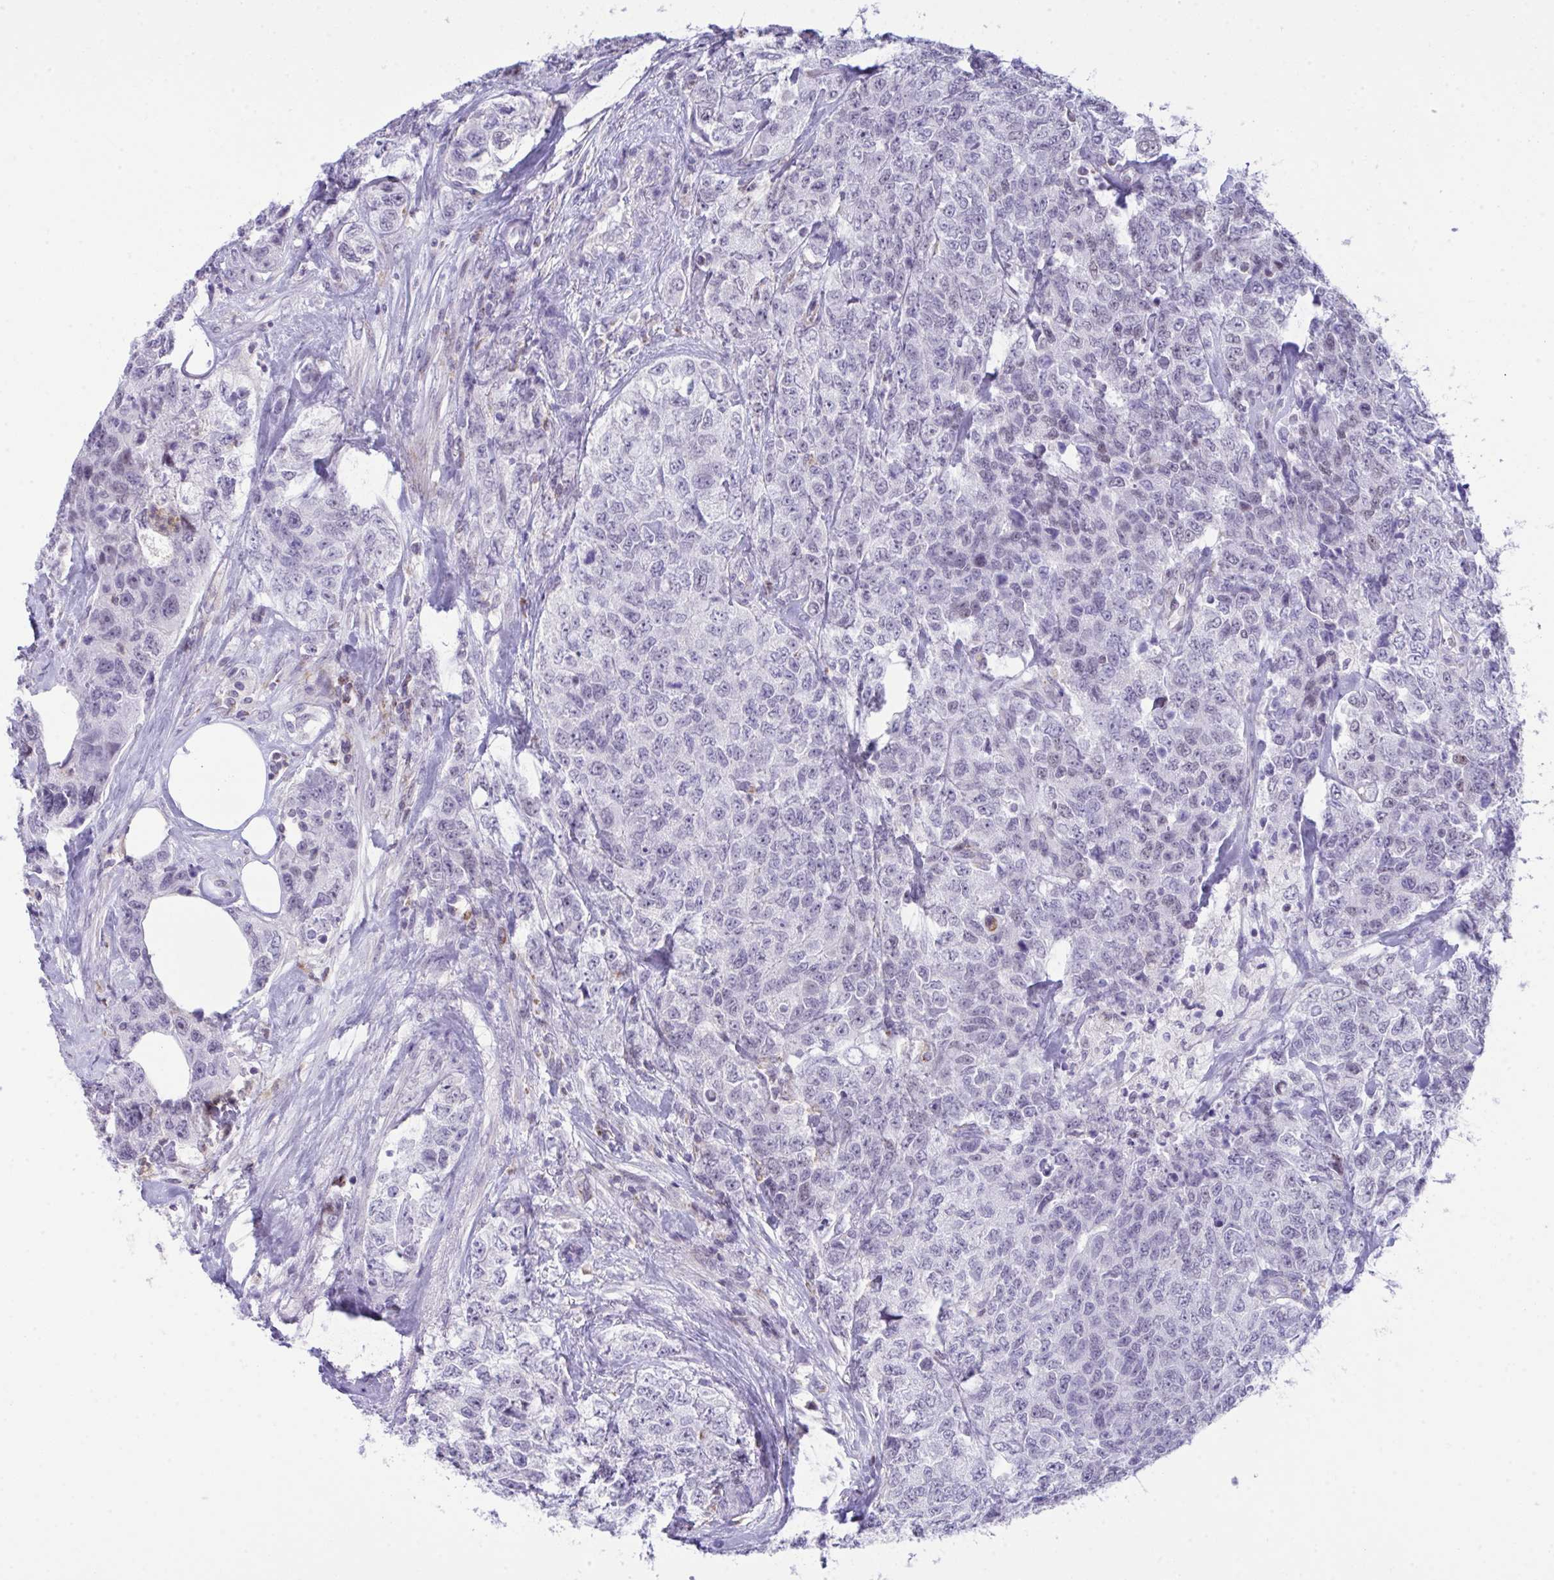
{"staining": {"intensity": "negative", "quantity": "none", "location": "none"}, "tissue": "urothelial cancer", "cell_type": "Tumor cells", "image_type": "cancer", "snomed": [{"axis": "morphology", "description": "Urothelial carcinoma, High grade"}, {"axis": "topography", "description": "Urinary bladder"}], "caption": "Image shows no significant protein positivity in tumor cells of urothelial cancer.", "gene": "PLA2G12B", "patient": {"sex": "female", "age": 78}}